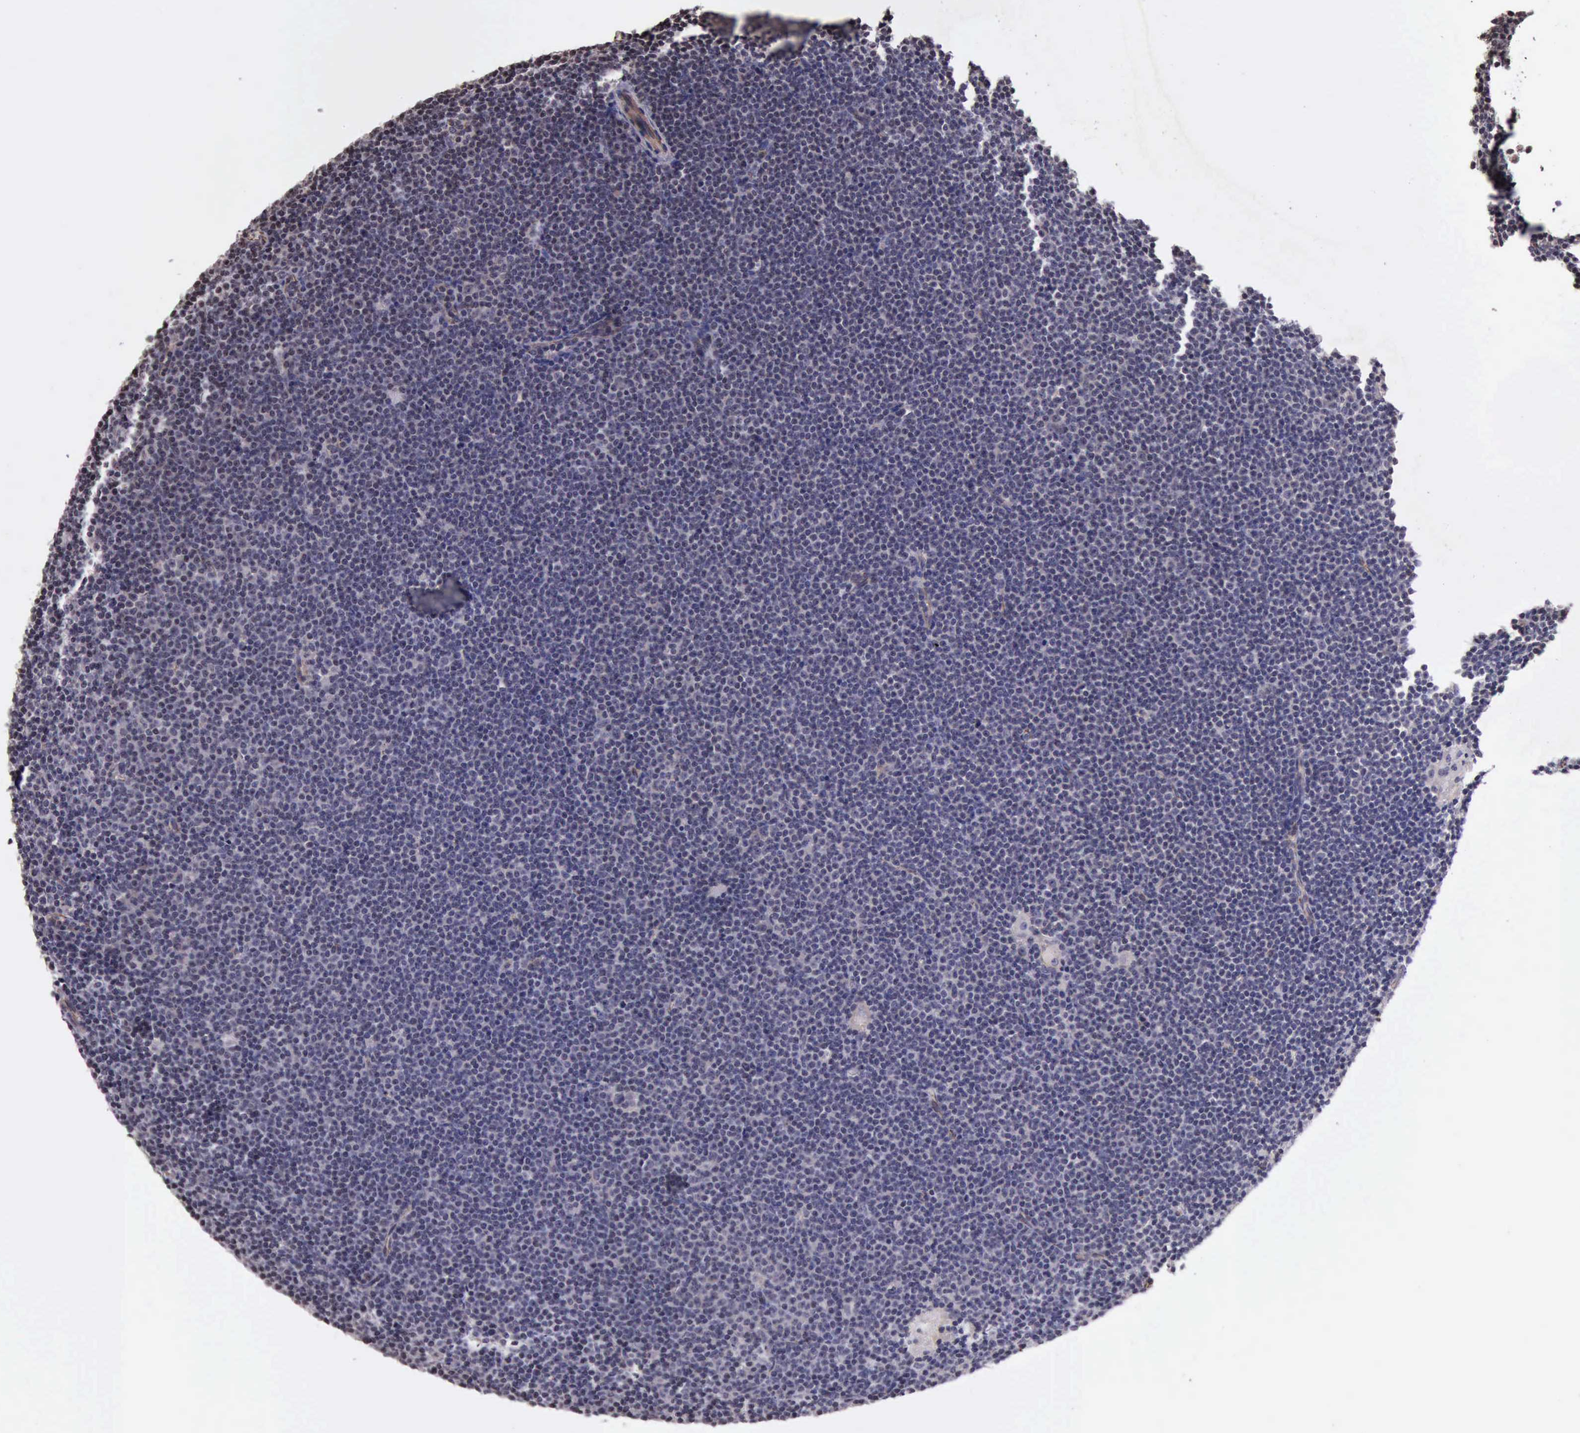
{"staining": {"intensity": "negative", "quantity": "none", "location": "none"}, "tissue": "lymphoma", "cell_type": "Tumor cells", "image_type": "cancer", "snomed": [{"axis": "morphology", "description": "Malignant lymphoma, non-Hodgkin's type, Low grade"}, {"axis": "topography", "description": "Lymph node"}], "caption": "Tumor cells are negative for brown protein staining in low-grade malignant lymphoma, non-Hodgkin's type.", "gene": "CTNNB1", "patient": {"sex": "female", "age": 69}}